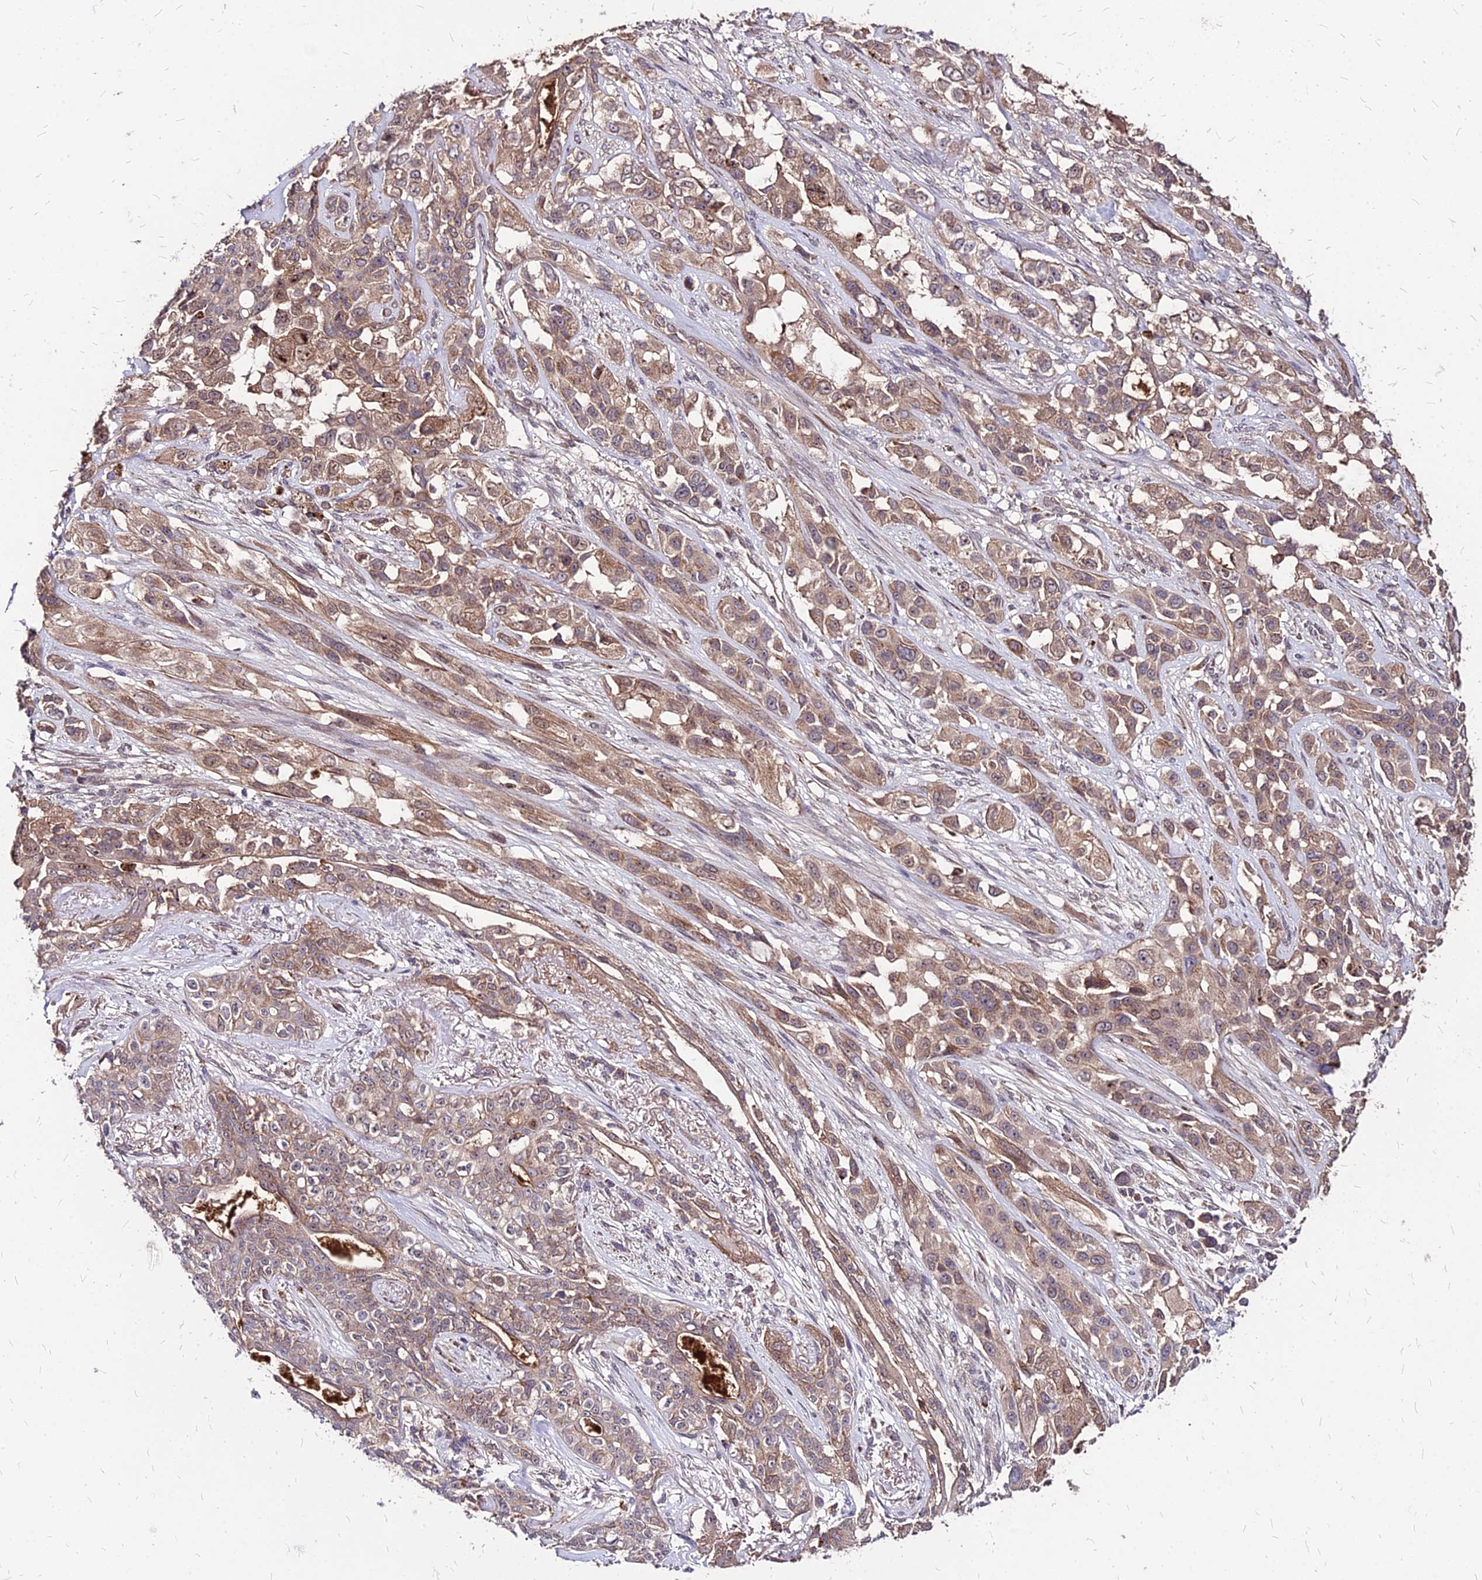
{"staining": {"intensity": "moderate", "quantity": "25%-75%", "location": "cytoplasmic/membranous"}, "tissue": "lung cancer", "cell_type": "Tumor cells", "image_type": "cancer", "snomed": [{"axis": "morphology", "description": "Squamous cell carcinoma, NOS"}, {"axis": "topography", "description": "Lung"}], "caption": "DAB immunohistochemical staining of human lung squamous cell carcinoma shows moderate cytoplasmic/membranous protein expression in approximately 25%-75% of tumor cells. (Brightfield microscopy of DAB IHC at high magnification).", "gene": "APBA3", "patient": {"sex": "female", "age": 70}}